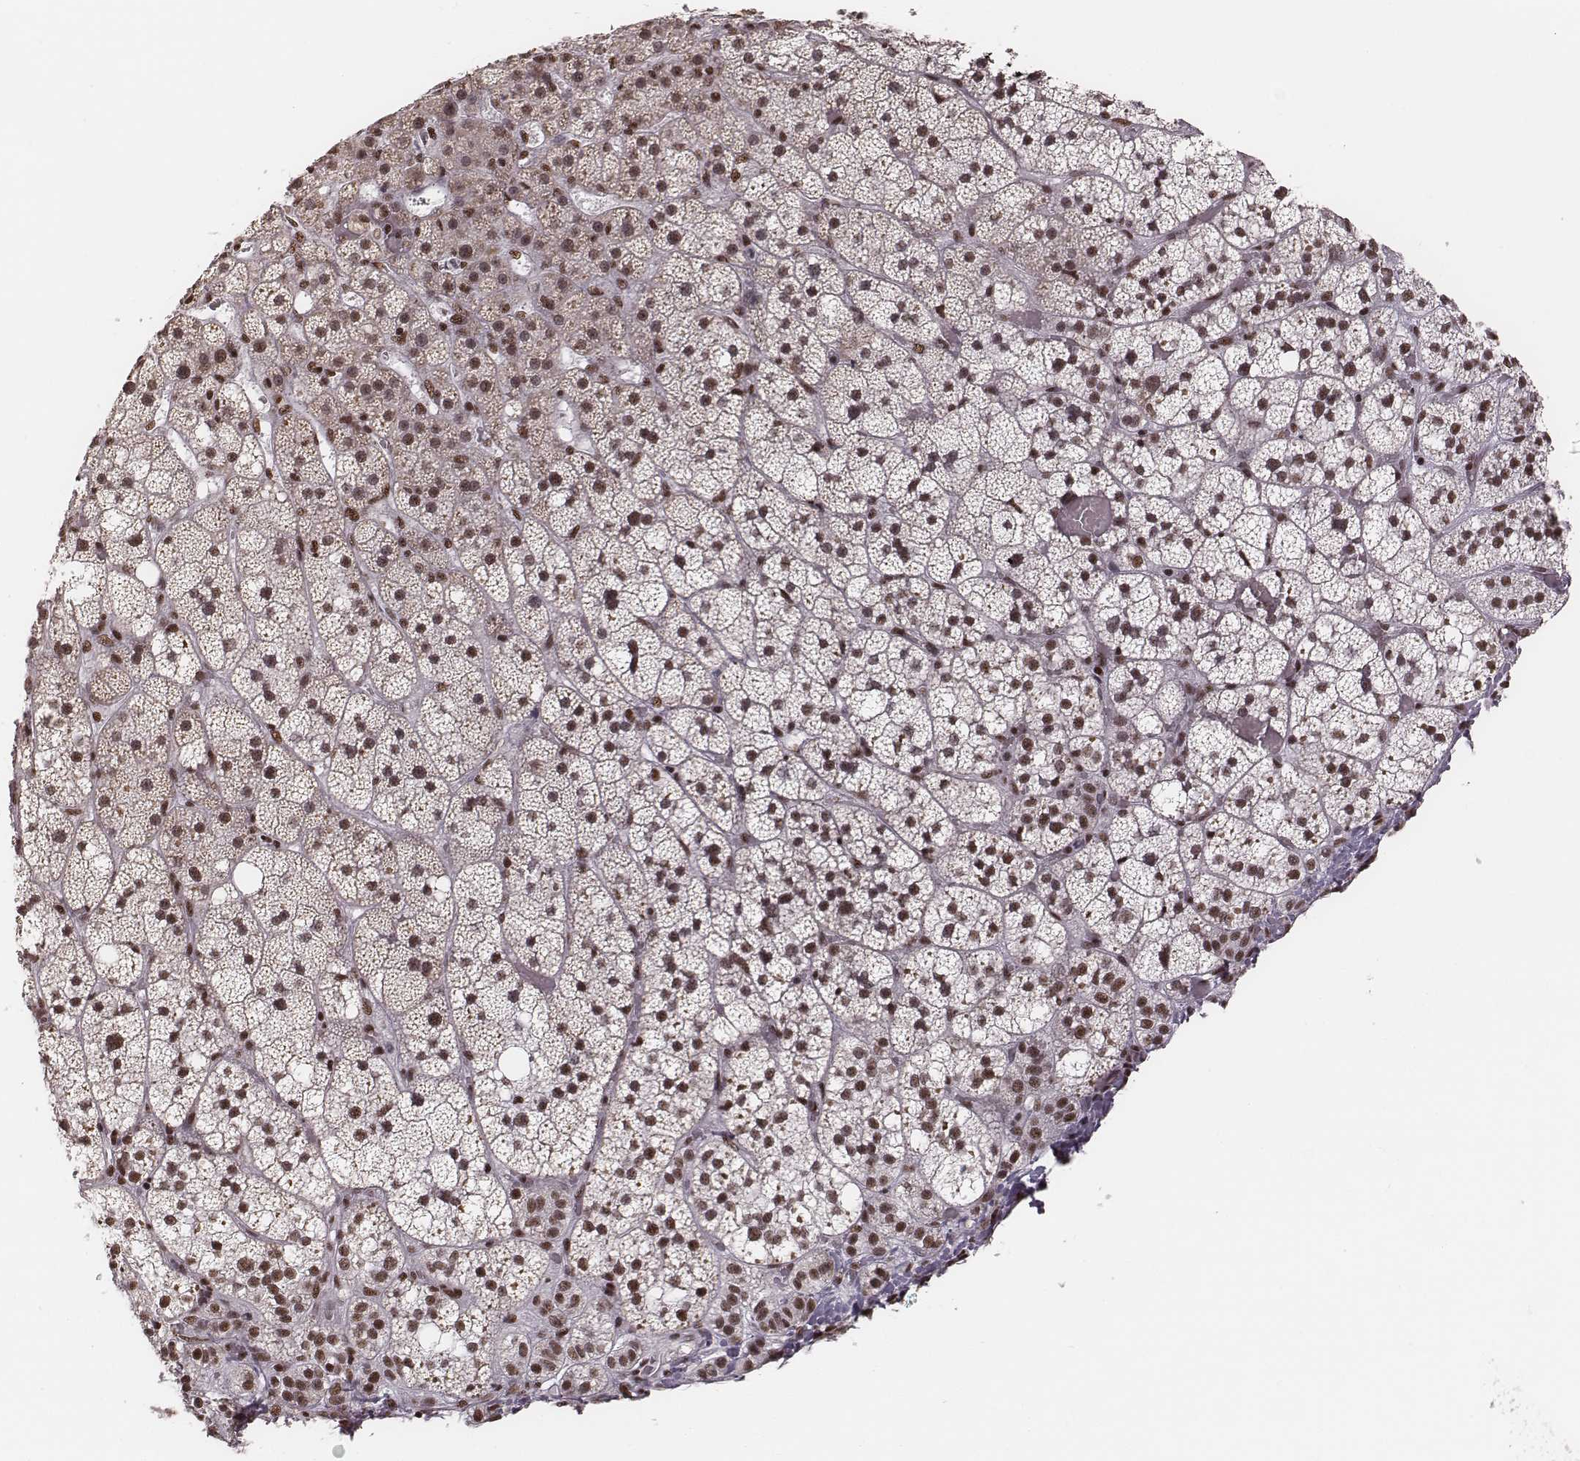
{"staining": {"intensity": "strong", "quantity": ">75%", "location": "nuclear"}, "tissue": "adrenal gland", "cell_type": "Glandular cells", "image_type": "normal", "snomed": [{"axis": "morphology", "description": "Normal tissue, NOS"}, {"axis": "topography", "description": "Adrenal gland"}], "caption": "Protein expression by immunohistochemistry (IHC) displays strong nuclear positivity in approximately >75% of glandular cells in benign adrenal gland.", "gene": "LUC7L", "patient": {"sex": "male", "age": 53}}